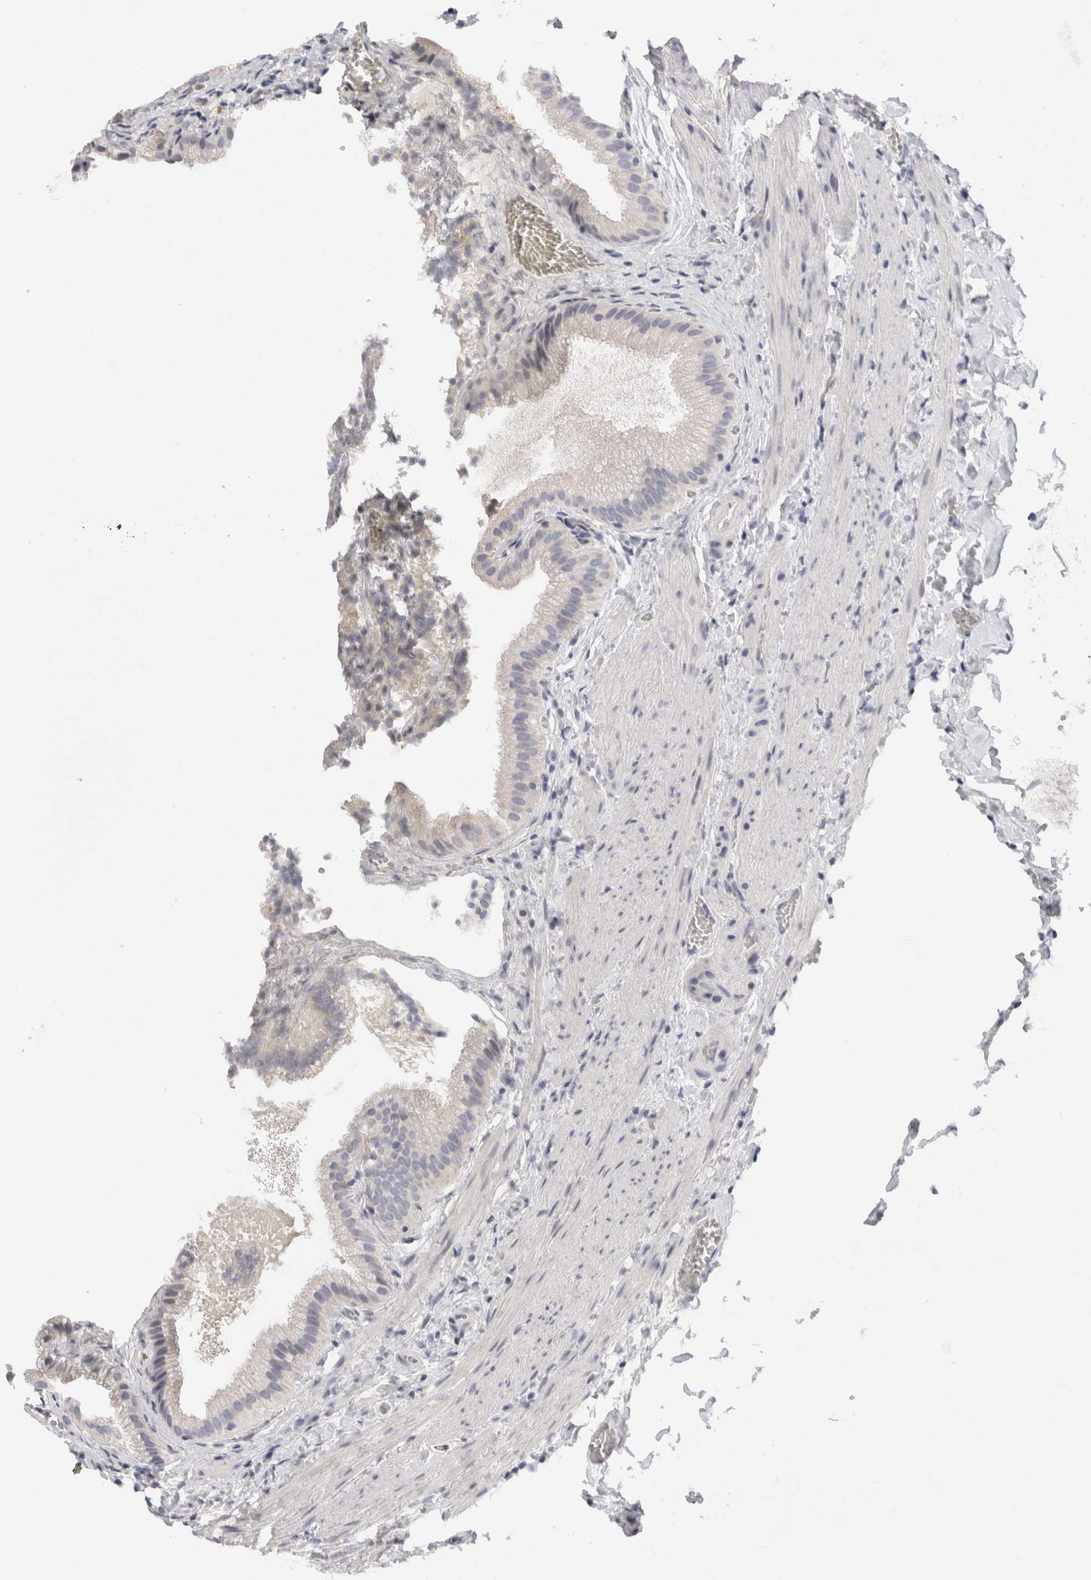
{"staining": {"intensity": "negative", "quantity": "none", "location": "none"}, "tissue": "gallbladder", "cell_type": "Glandular cells", "image_type": "normal", "snomed": [{"axis": "morphology", "description": "Normal tissue, NOS"}, {"axis": "topography", "description": "Gallbladder"}], "caption": "IHC histopathology image of normal human gallbladder stained for a protein (brown), which demonstrates no staining in glandular cells.", "gene": "TONSL", "patient": {"sex": "male", "age": 38}}